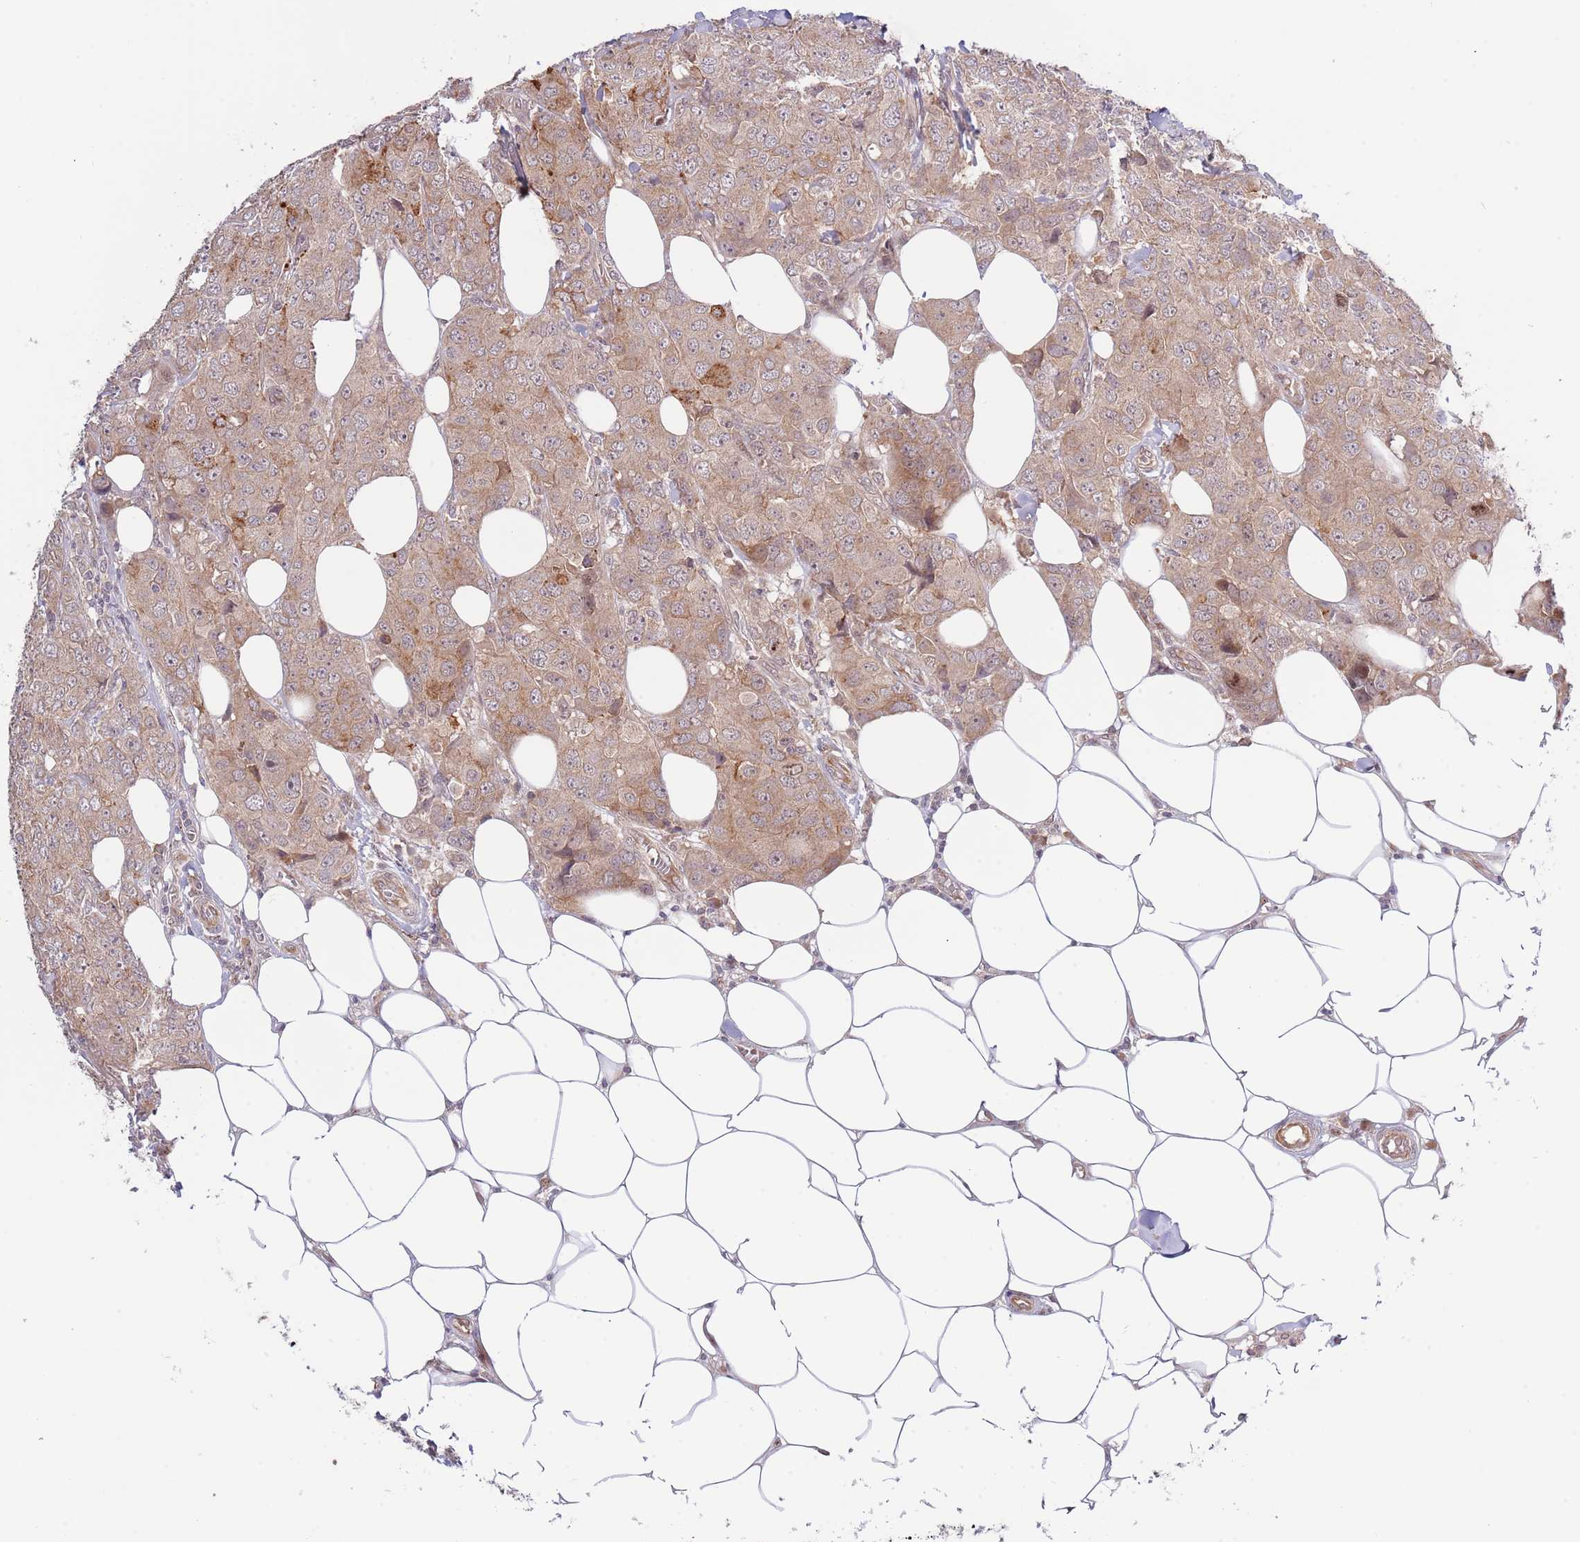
{"staining": {"intensity": "weak", "quantity": ">75%", "location": "cytoplasmic/membranous"}, "tissue": "breast cancer", "cell_type": "Tumor cells", "image_type": "cancer", "snomed": [{"axis": "morphology", "description": "Duct carcinoma"}, {"axis": "topography", "description": "Breast"}], "caption": "A high-resolution micrograph shows immunohistochemistry staining of breast cancer (infiltrating ductal carcinoma), which demonstrates weak cytoplasmic/membranous expression in approximately >75% of tumor cells.", "gene": "PRR16", "patient": {"sex": "female", "age": 43}}